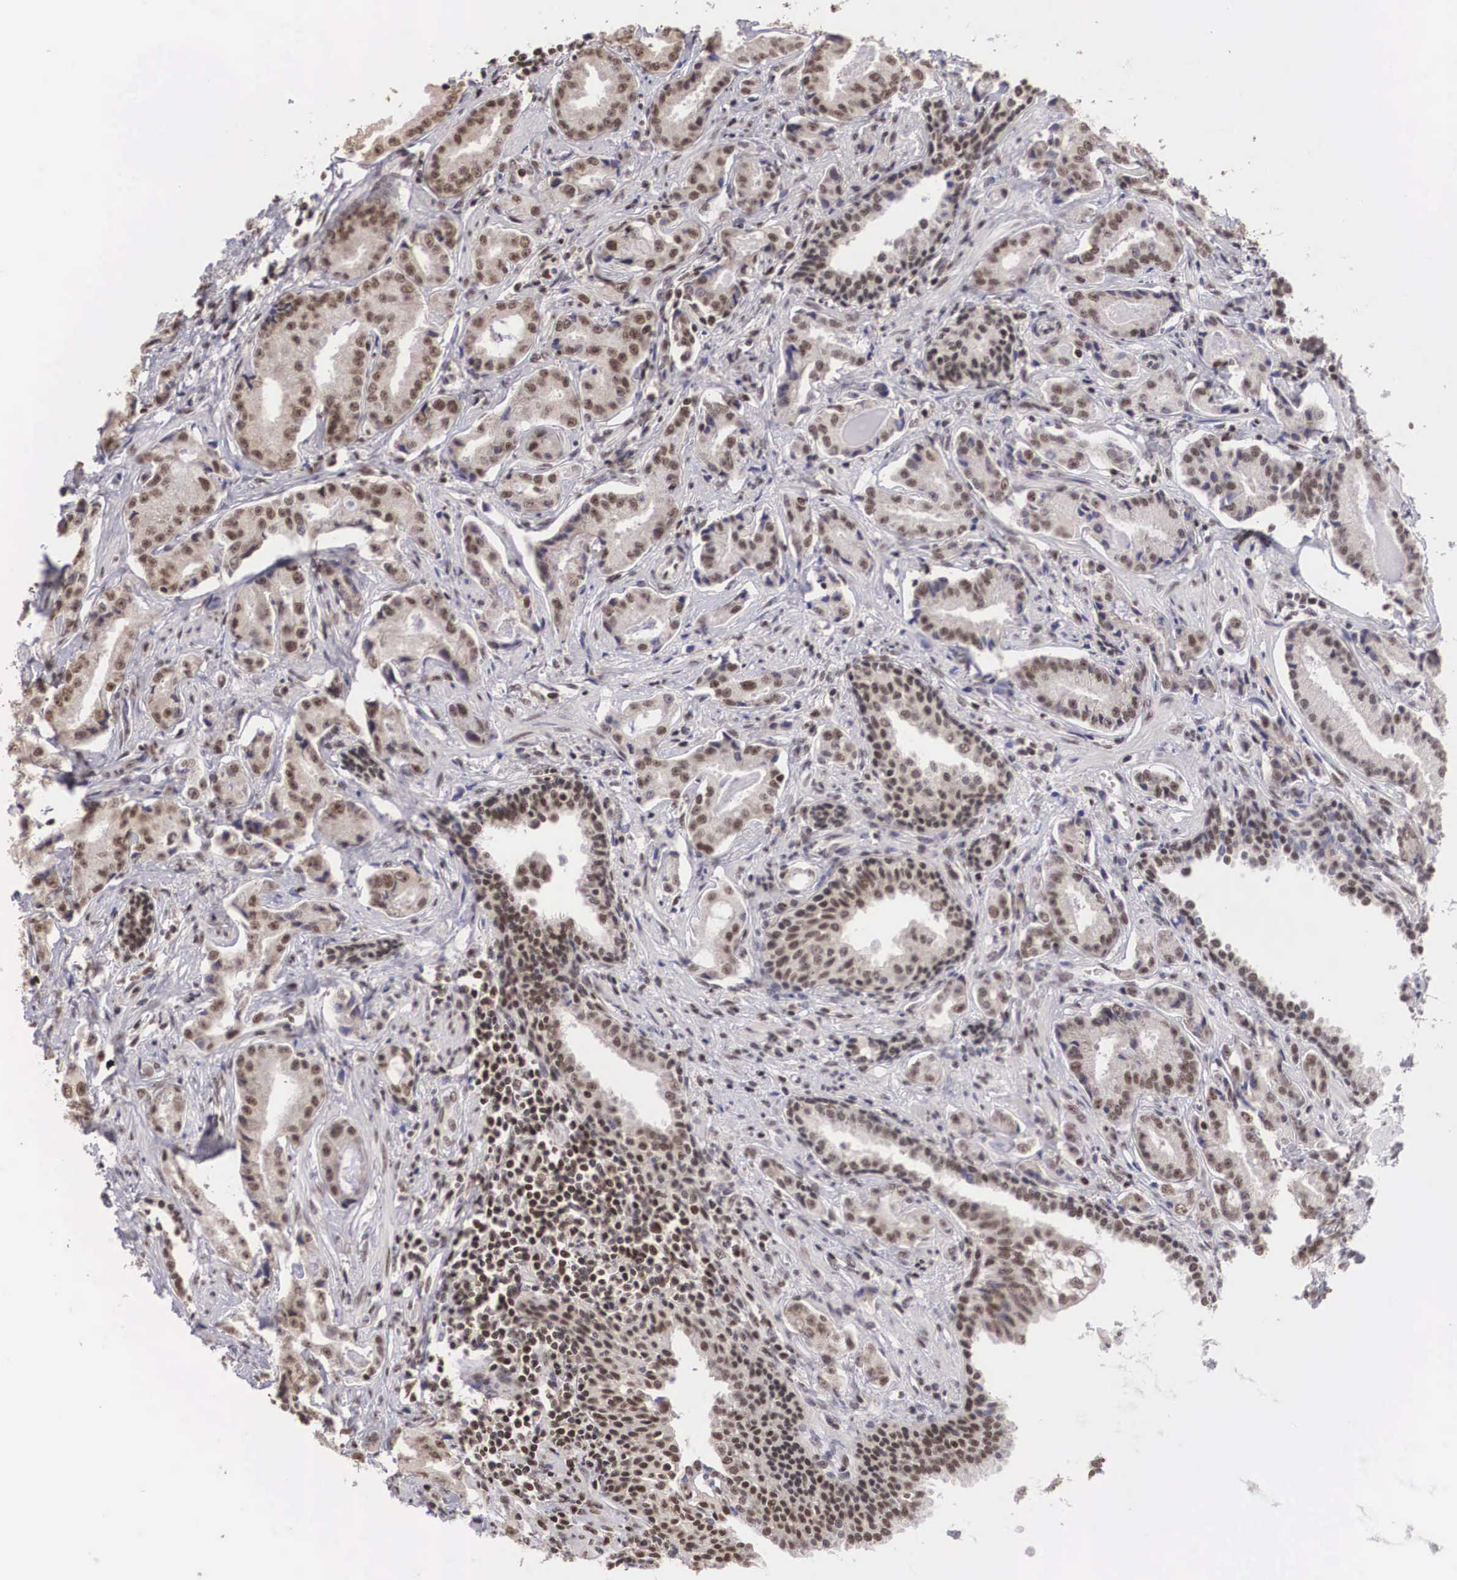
{"staining": {"intensity": "moderate", "quantity": ">75%", "location": "nuclear"}, "tissue": "prostate cancer", "cell_type": "Tumor cells", "image_type": "cancer", "snomed": [{"axis": "morphology", "description": "Adenocarcinoma, Low grade"}, {"axis": "topography", "description": "Prostate"}], "caption": "There is medium levels of moderate nuclear positivity in tumor cells of prostate adenocarcinoma (low-grade), as demonstrated by immunohistochemical staining (brown color).", "gene": "HTATSF1", "patient": {"sex": "male", "age": 65}}